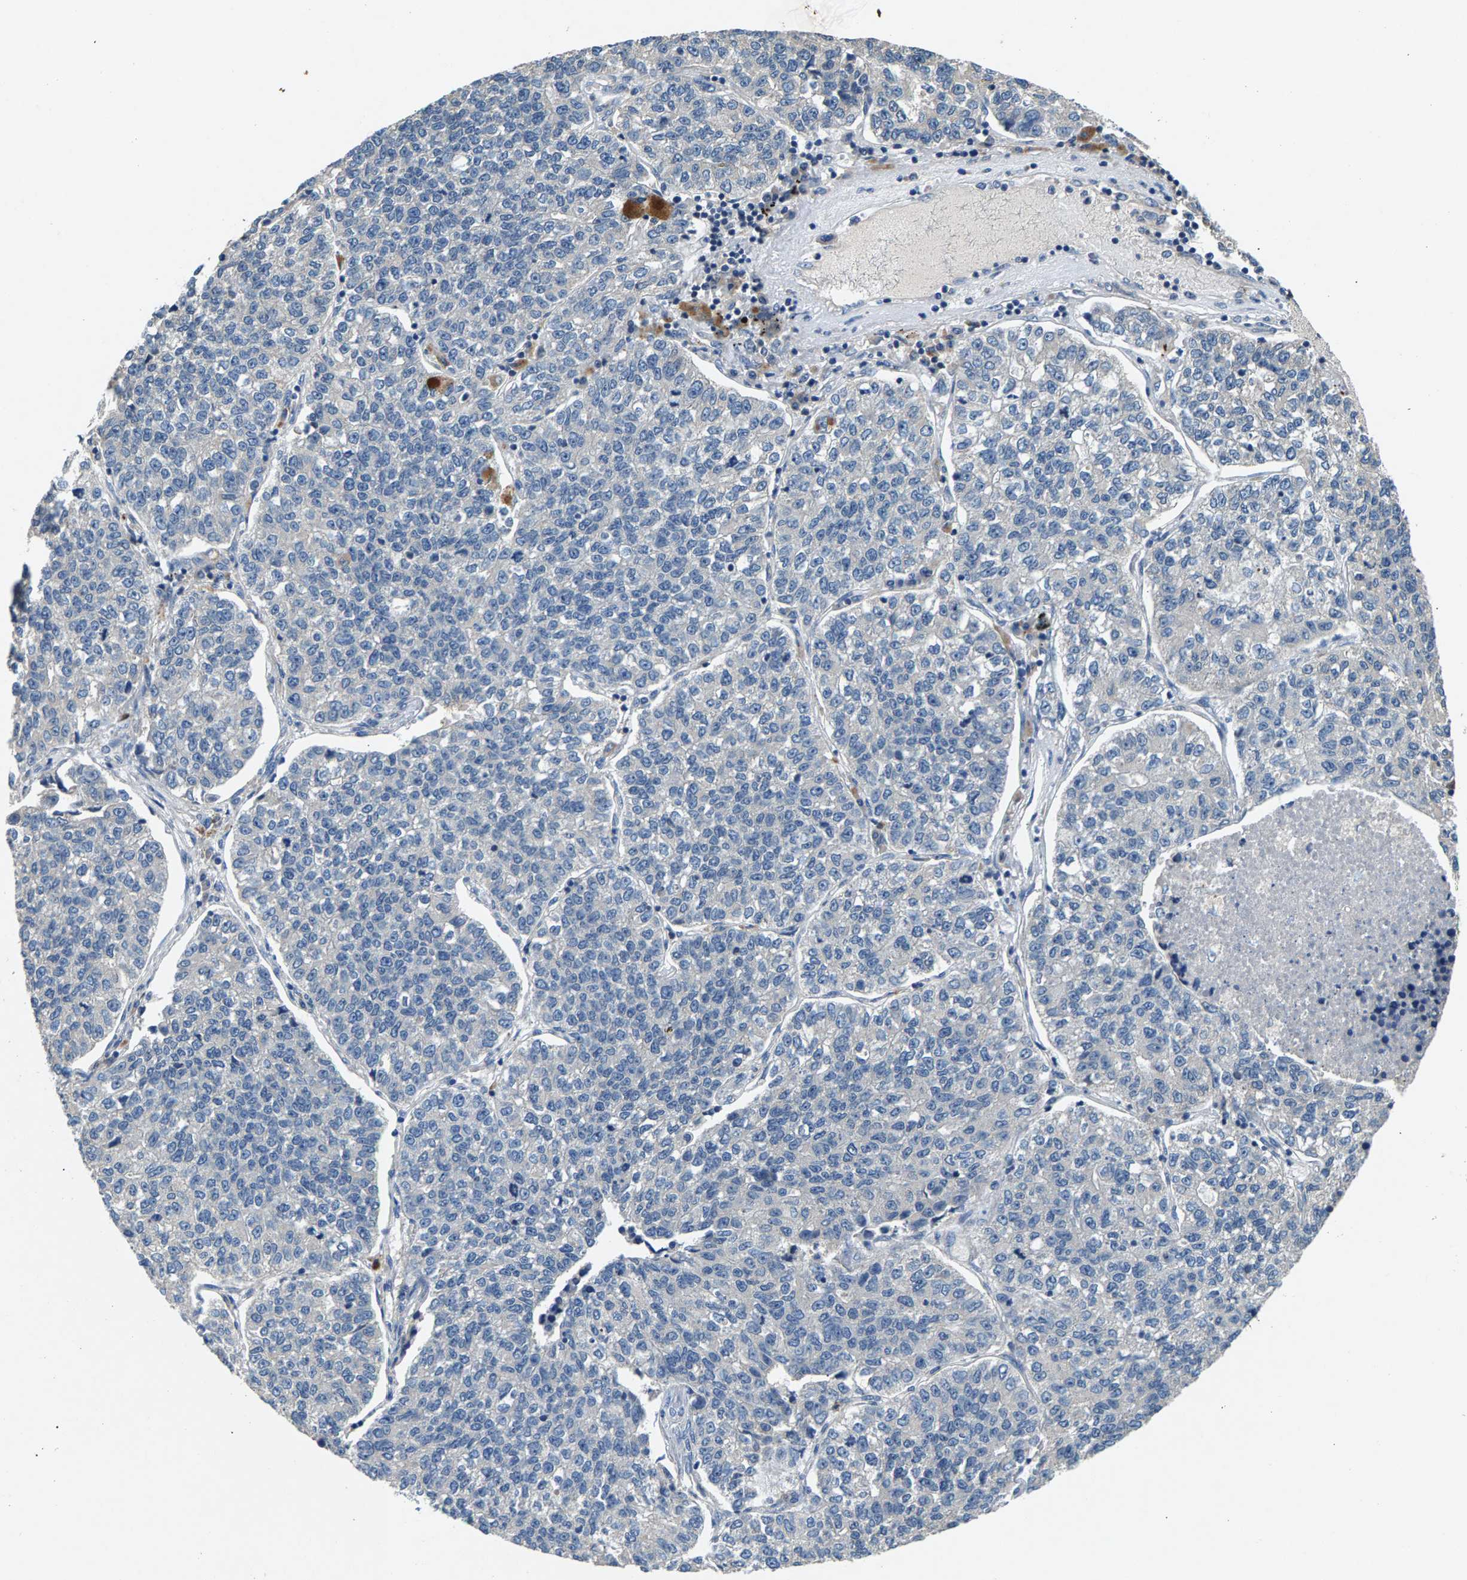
{"staining": {"intensity": "negative", "quantity": "none", "location": "none"}, "tissue": "lung cancer", "cell_type": "Tumor cells", "image_type": "cancer", "snomed": [{"axis": "morphology", "description": "Adenocarcinoma, NOS"}, {"axis": "topography", "description": "Lung"}], "caption": "Tumor cells show no significant positivity in adenocarcinoma (lung). (DAB (3,3'-diaminobenzidine) IHC, high magnification).", "gene": "NT5C", "patient": {"sex": "male", "age": 49}}